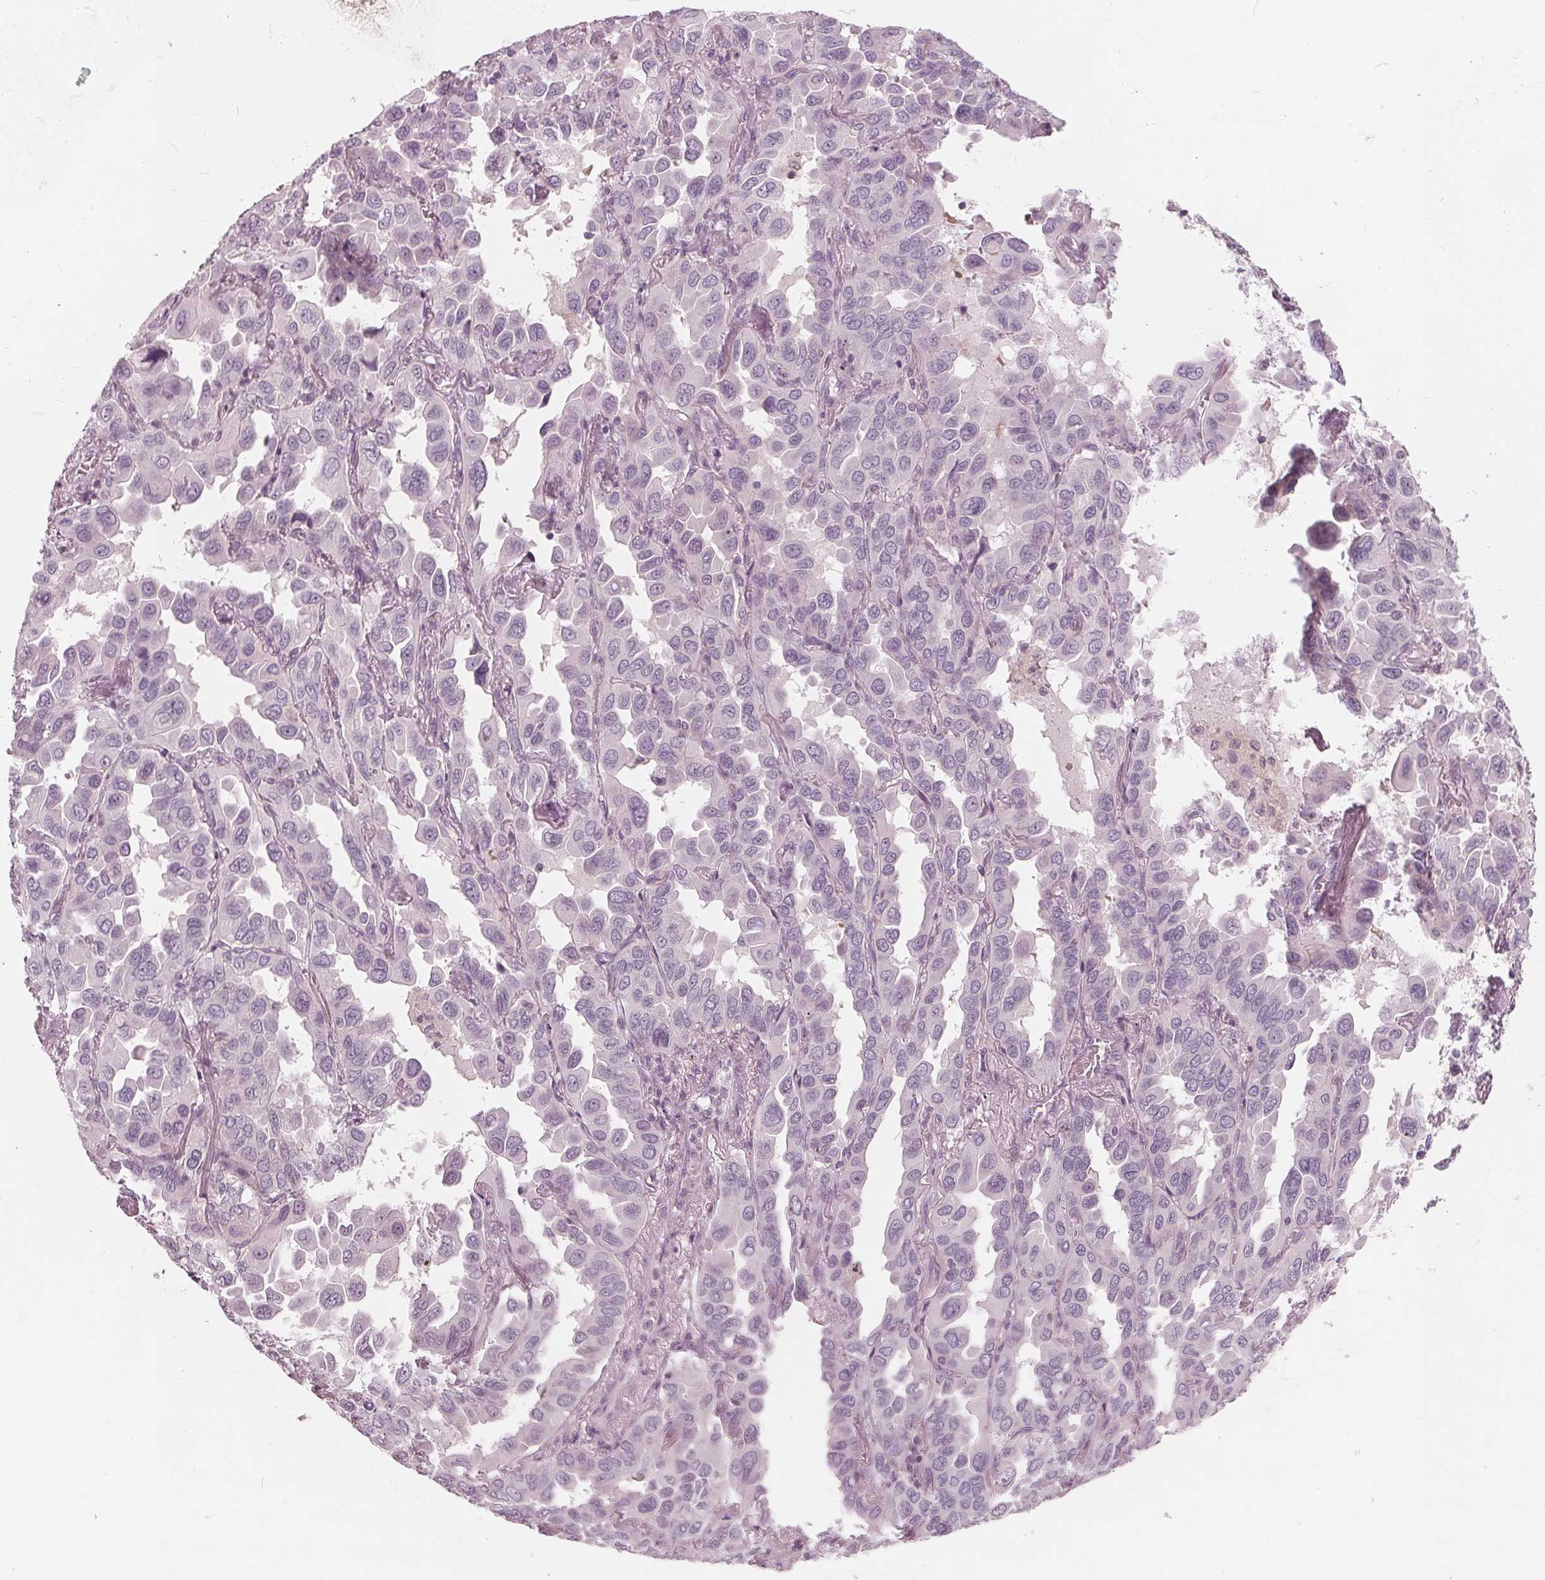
{"staining": {"intensity": "negative", "quantity": "none", "location": "none"}, "tissue": "lung cancer", "cell_type": "Tumor cells", "image_type": "cancer", "snomed": [{"axis": "morphology", "description": "Adenocarcinoma, NOS"}, {"axis": "topography", "description": "Lung"}], "caption": "An image of human lung adenocarcinoma is negative for staining in tumor cells.", "gene": "SAT2", "patient": {"sex": "male", "age": 64}}